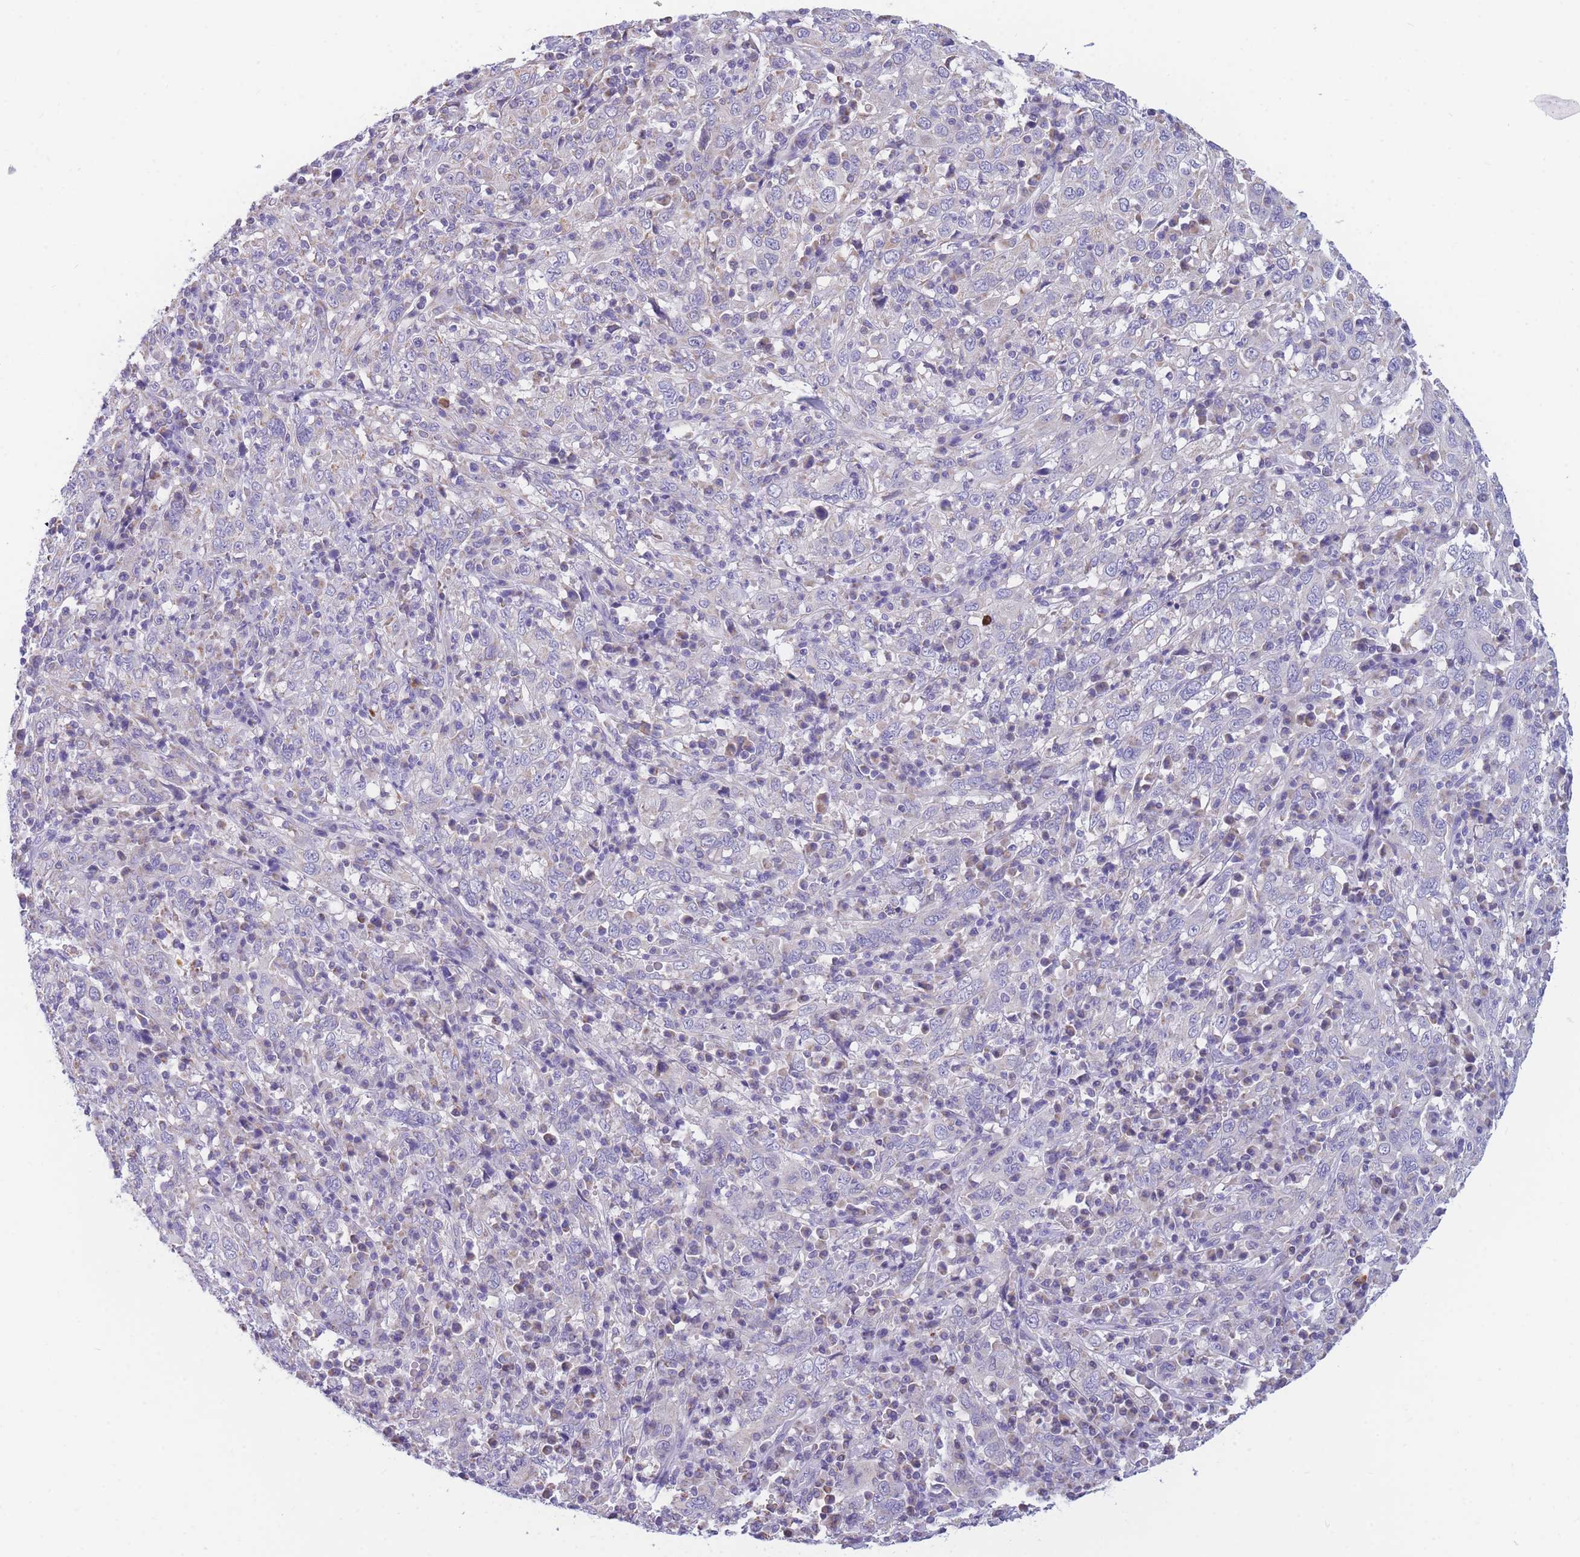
{"staining": {"intensity": "negative", "quantity": "none", "location": "none"}, "tissue": "cervical cancer", "cell_type": "Tumor cells", "image_type": "cancer", "snomed": [{"axis": "morphology", "description": "Squamous cell carcinoma, NOS"}, {"axis": "topography", "description": "Cervix"}], "caption": "This is a micrograph of IHC staining of cervical cancer, which shows no positivity in tumor cells.", "gene": "DHRS11", "patient": {"sex": "female", "age": 46}}